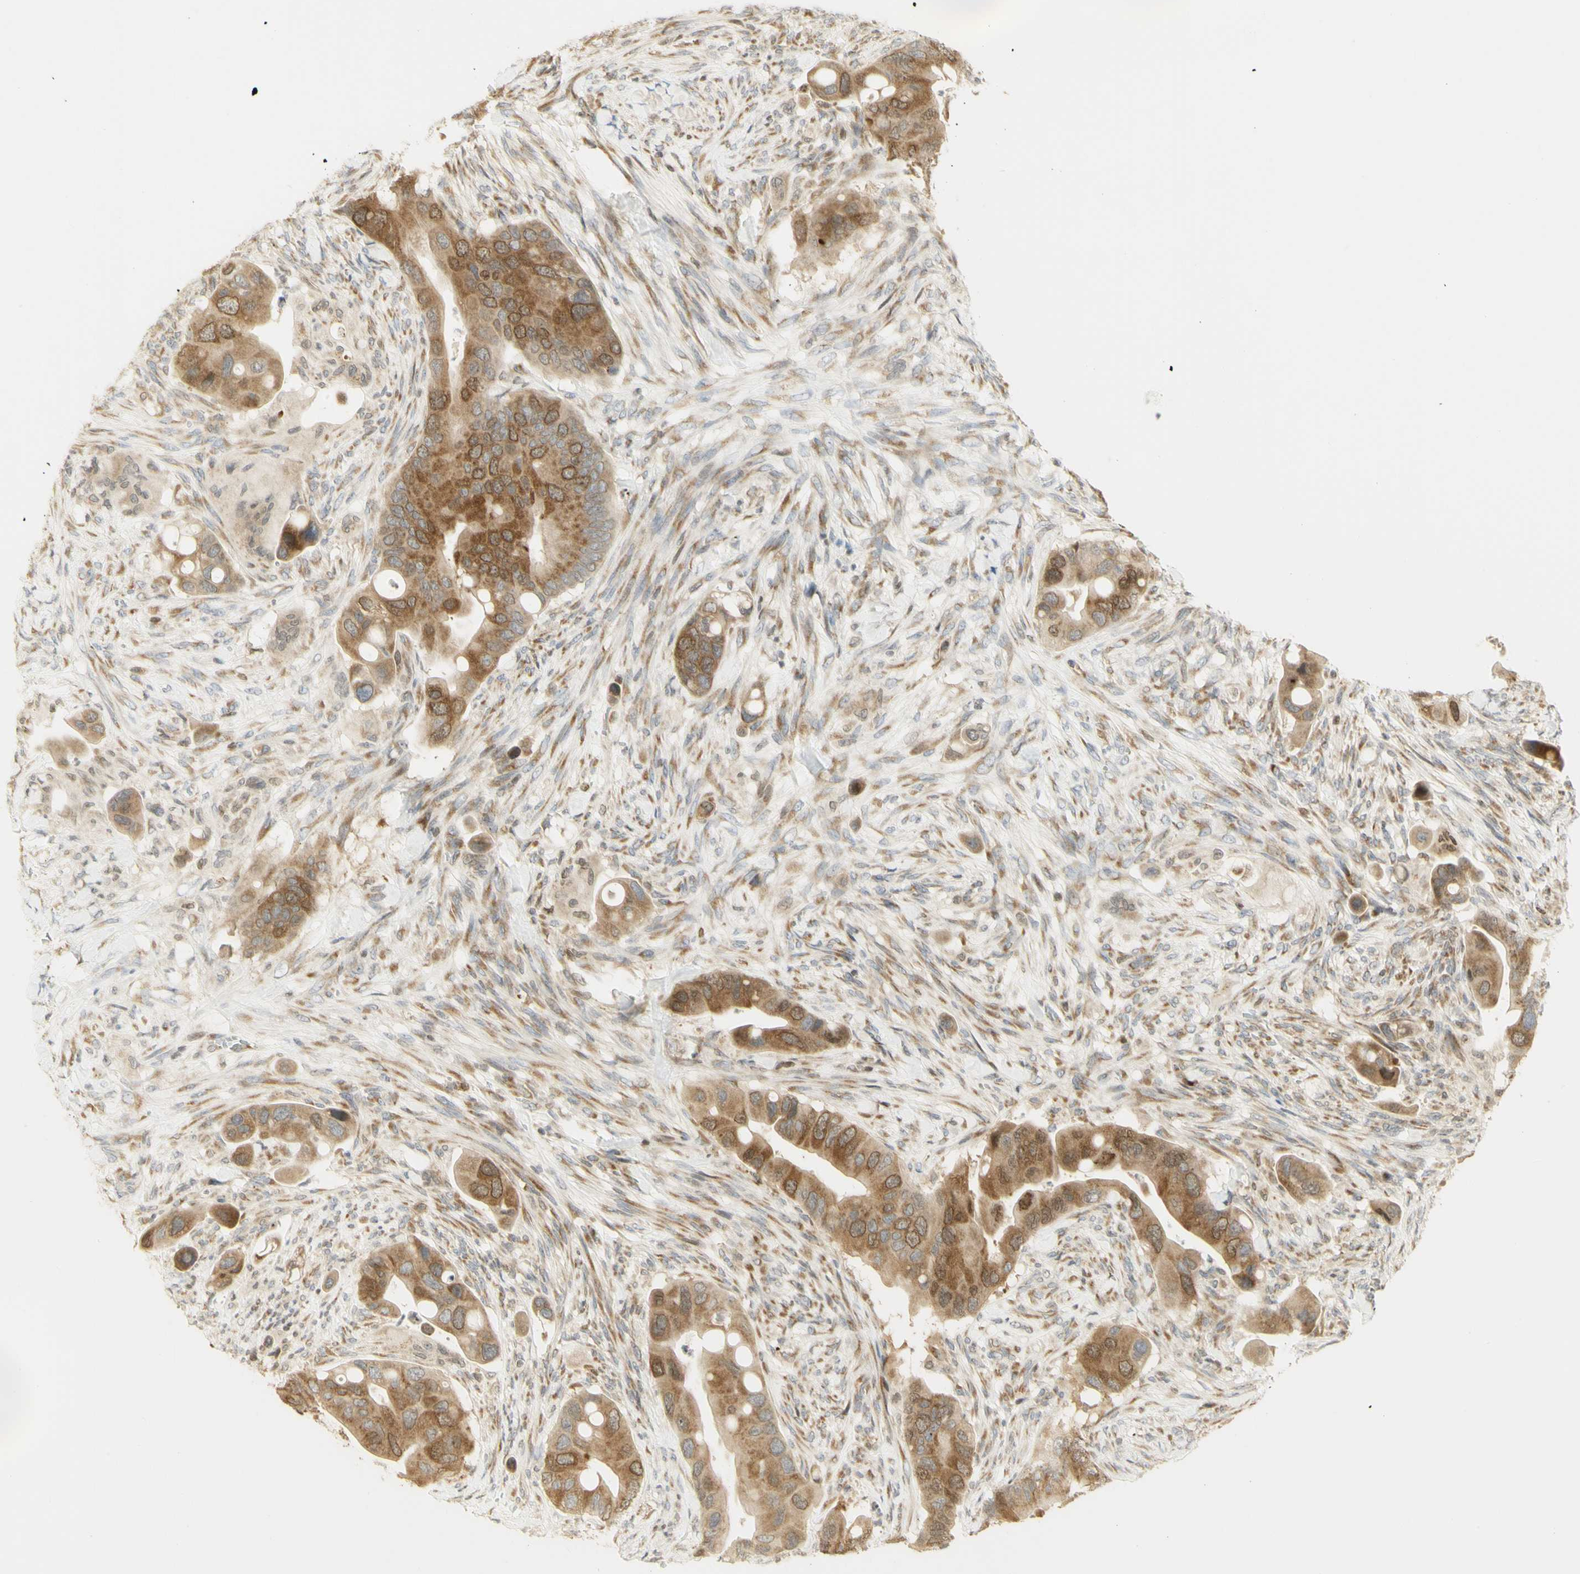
{"staining": {"intensity": "moderate", "quantity": ">75%", "location": "cytoplasmic/membranous,nuclear"}, "tissue": "colorectal cancer", "cell_type": "Tumor cells", "image_type": "cancer", "snomed": [{"axis": "morphology", "description": "Adenocarcinoma, NOS"}, {"axis": "topography", "description": "Rectum"}], "caption": "DAB immunohistochemical staining of colorectal cancer (adenocarcinoma) demonstrates moderate cytoplasmic/membranous and nuclear protein staining in about >75% of tumor cells.", "gene": "KIF11", "patient": {"sex": "female", "age": 57}}